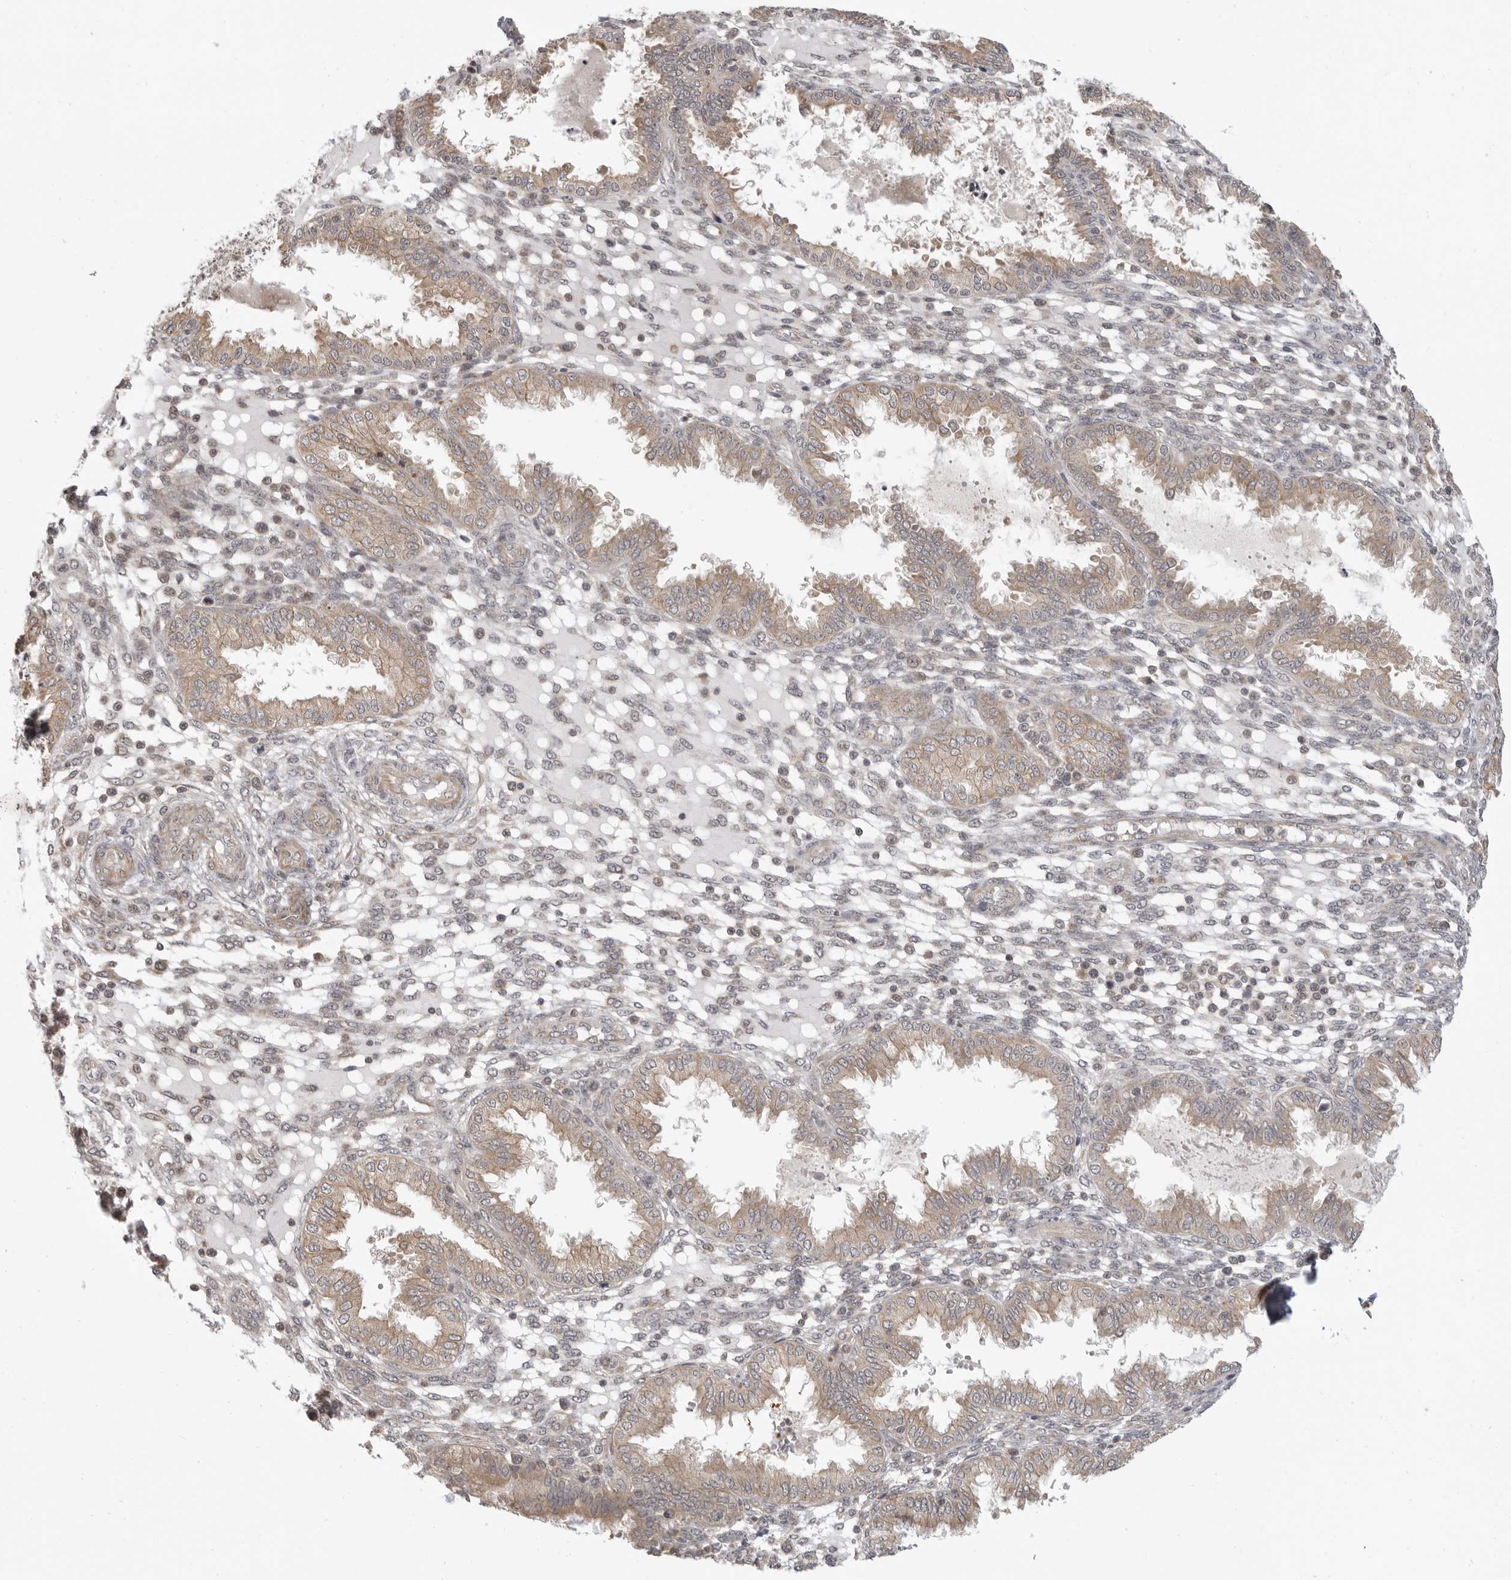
{"staining": {"intensity": "negative", "quantity": "none", "location": "none"}, "tissue": "endometrium", "cell_type": "Cells in endometrial stroma", "image_type": "normal", "snomed": [{"axis": "morphology", "description": "Normal tissue, NOS"}, {"axis": "topography", "description": "Endometrium"}], "caption": "DAB immunohistochemical staining of unremarkable human endometrium demonstrates no significant expression in cells in endometrial stroma. (DAB immunohistochemistry (IHC) visualized using brightfield microscopy, high magnification).", "gene": "PRRC2A", "patient": {"sex": "female", "age": 33}}